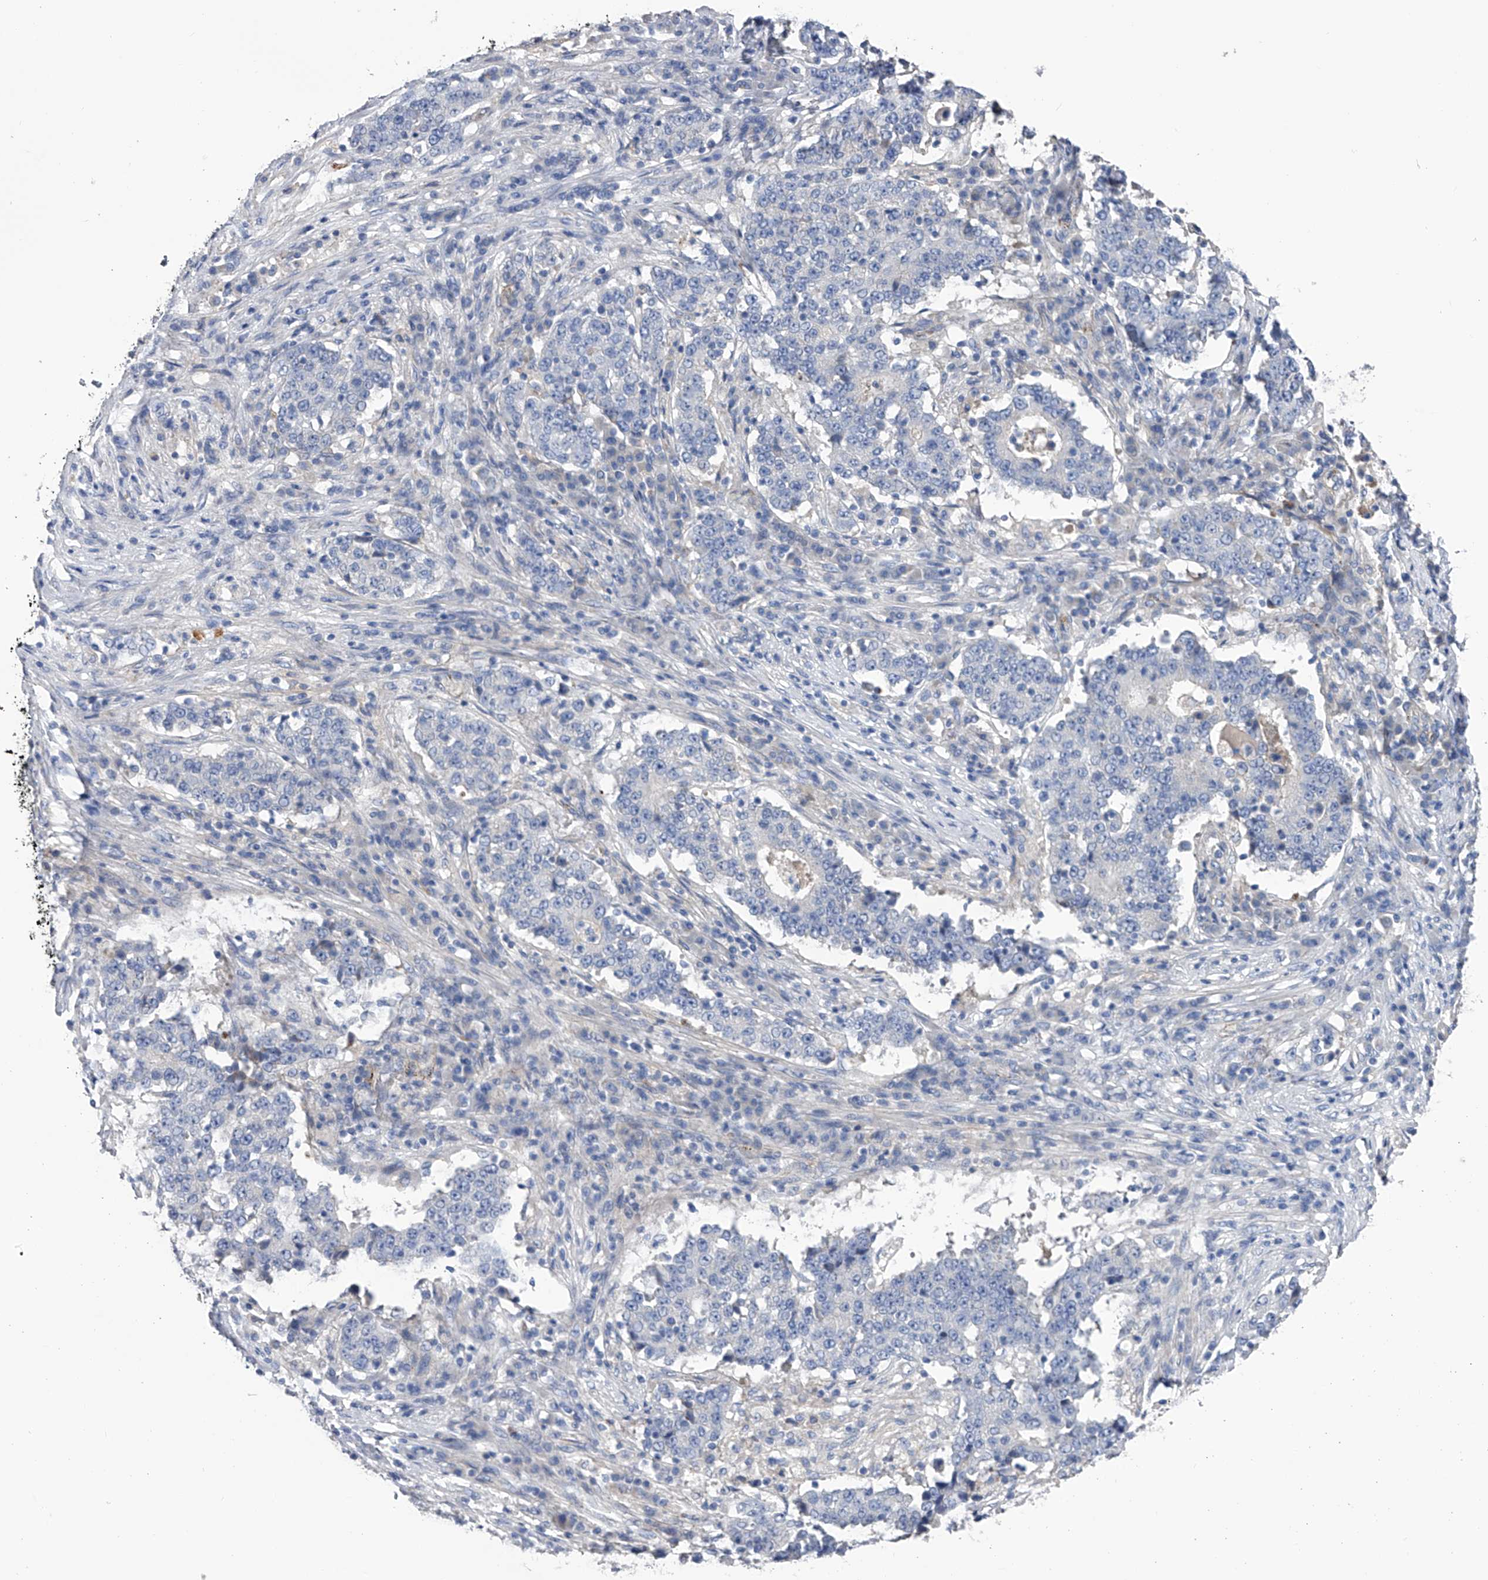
{"staining": {"intensity": "negative", "quantity": "none", "location": "none"}, "tissue": "stomach cancer", "cell_type": "Tumor cells", "image_type": "cancer", "snomed": [{"axis": "morphology", "description": "Adenocarcinoma, NOS"}, {"axis": "topography", "description": "Stomach"}], "caption": "An image of stomach adenocarcinoma stained for a protein displays no brown staining in tumor cells. Brightfield microscopy of immunohistochemistry stained with DAB (3,3'-diaminobenzidine) (brown) and hematoxylin (blue), captured at high magnification.", "gene": "RWDD2A", "patient": {"sex": "male", "age": 59}}